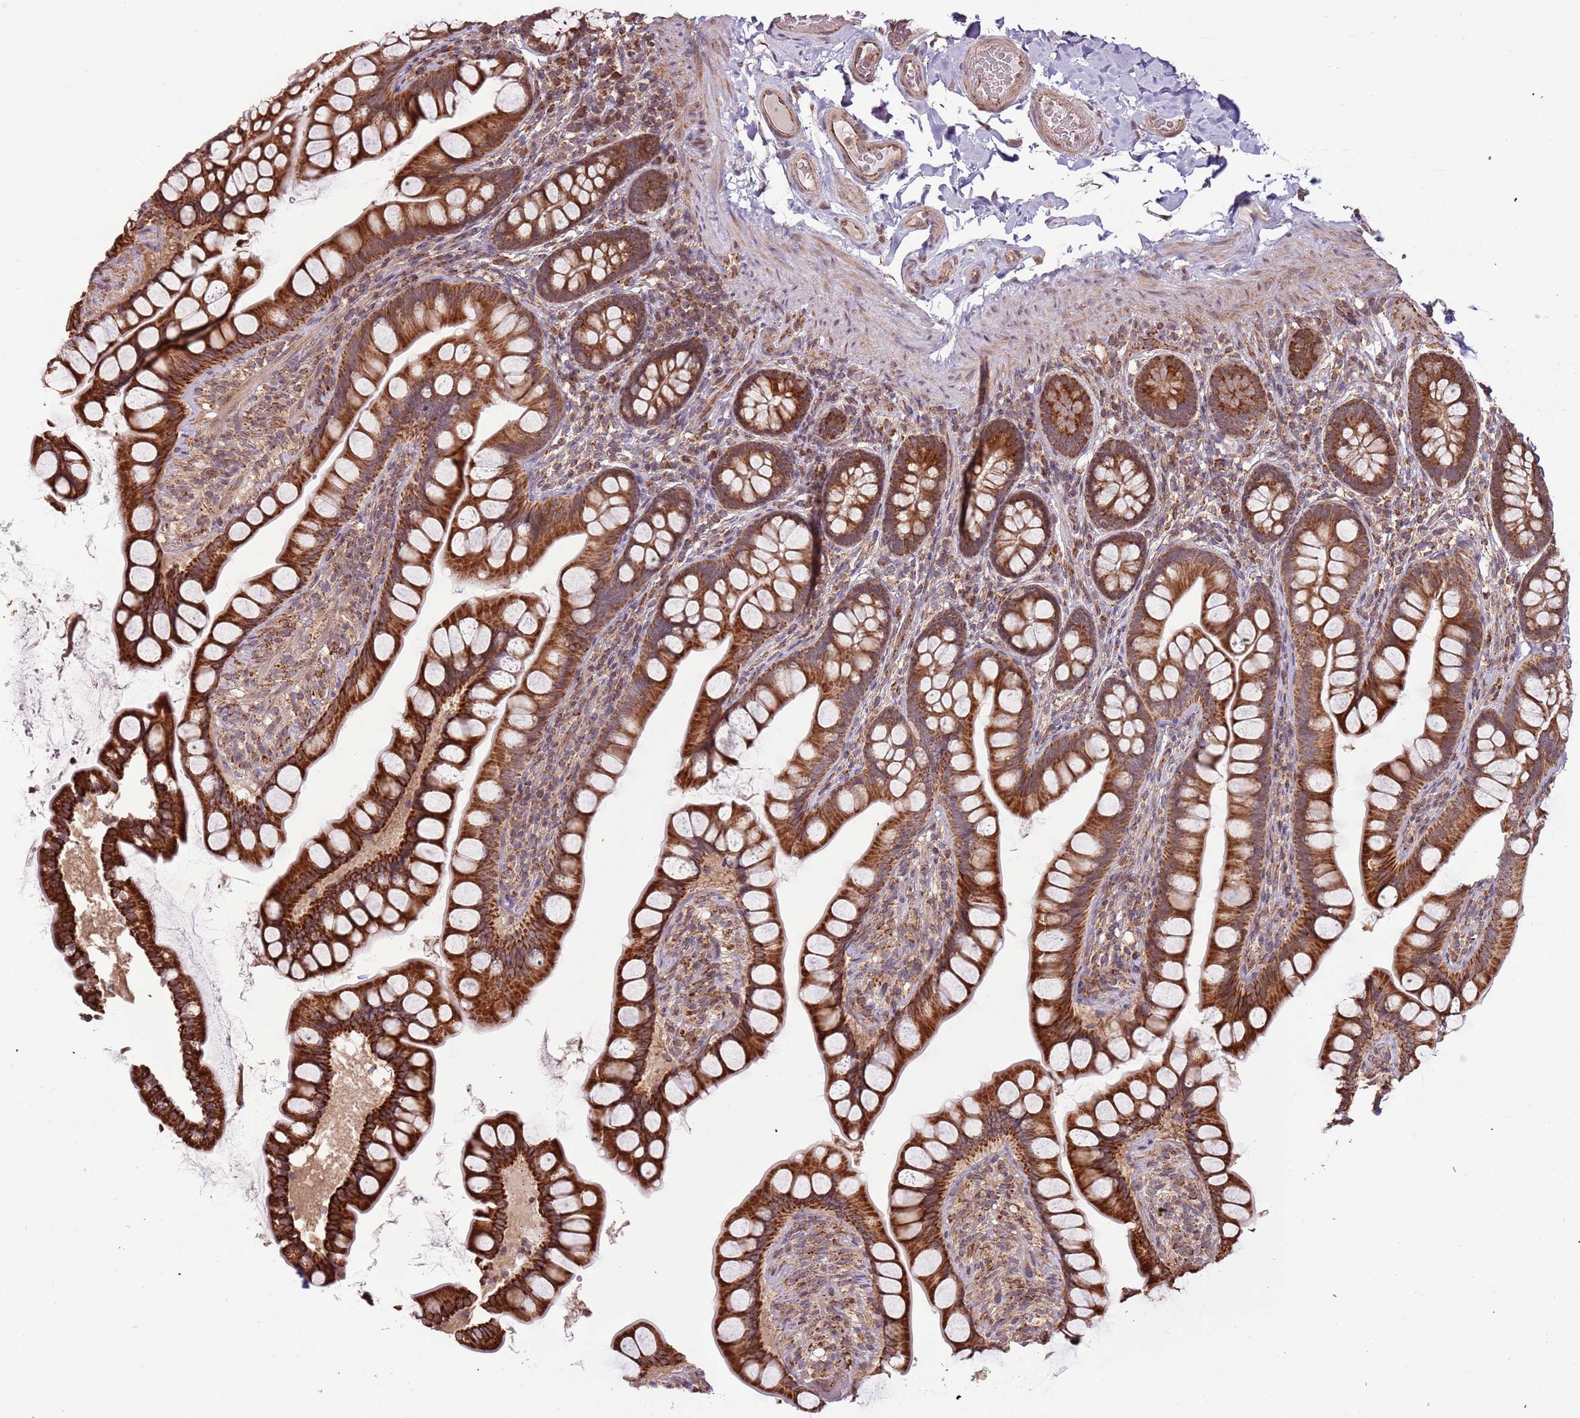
{"staining": {"intensity": "strong", "quantity": ">75%", "location": "cytoplasmic/membranous"}, "tissue": "small intestine", "cell_type": "Glandular cells", "image_type": "normal", "snomed": [{"axis": "morphology", "description": "Normal tissue, NOS"}, {"axis": "topography", "description": "Small intestine"}], "caption": "DAB immunohistochemical staining of benign small intestine shows strong cytoplasmic/membranous protein positivity in approximately >75% of glandular cells. The protein of interest is shown in brown color, while the nuclei are stained blue.", "gene": "IL17RD", "patient": {"sex": "male", "age": 70}}